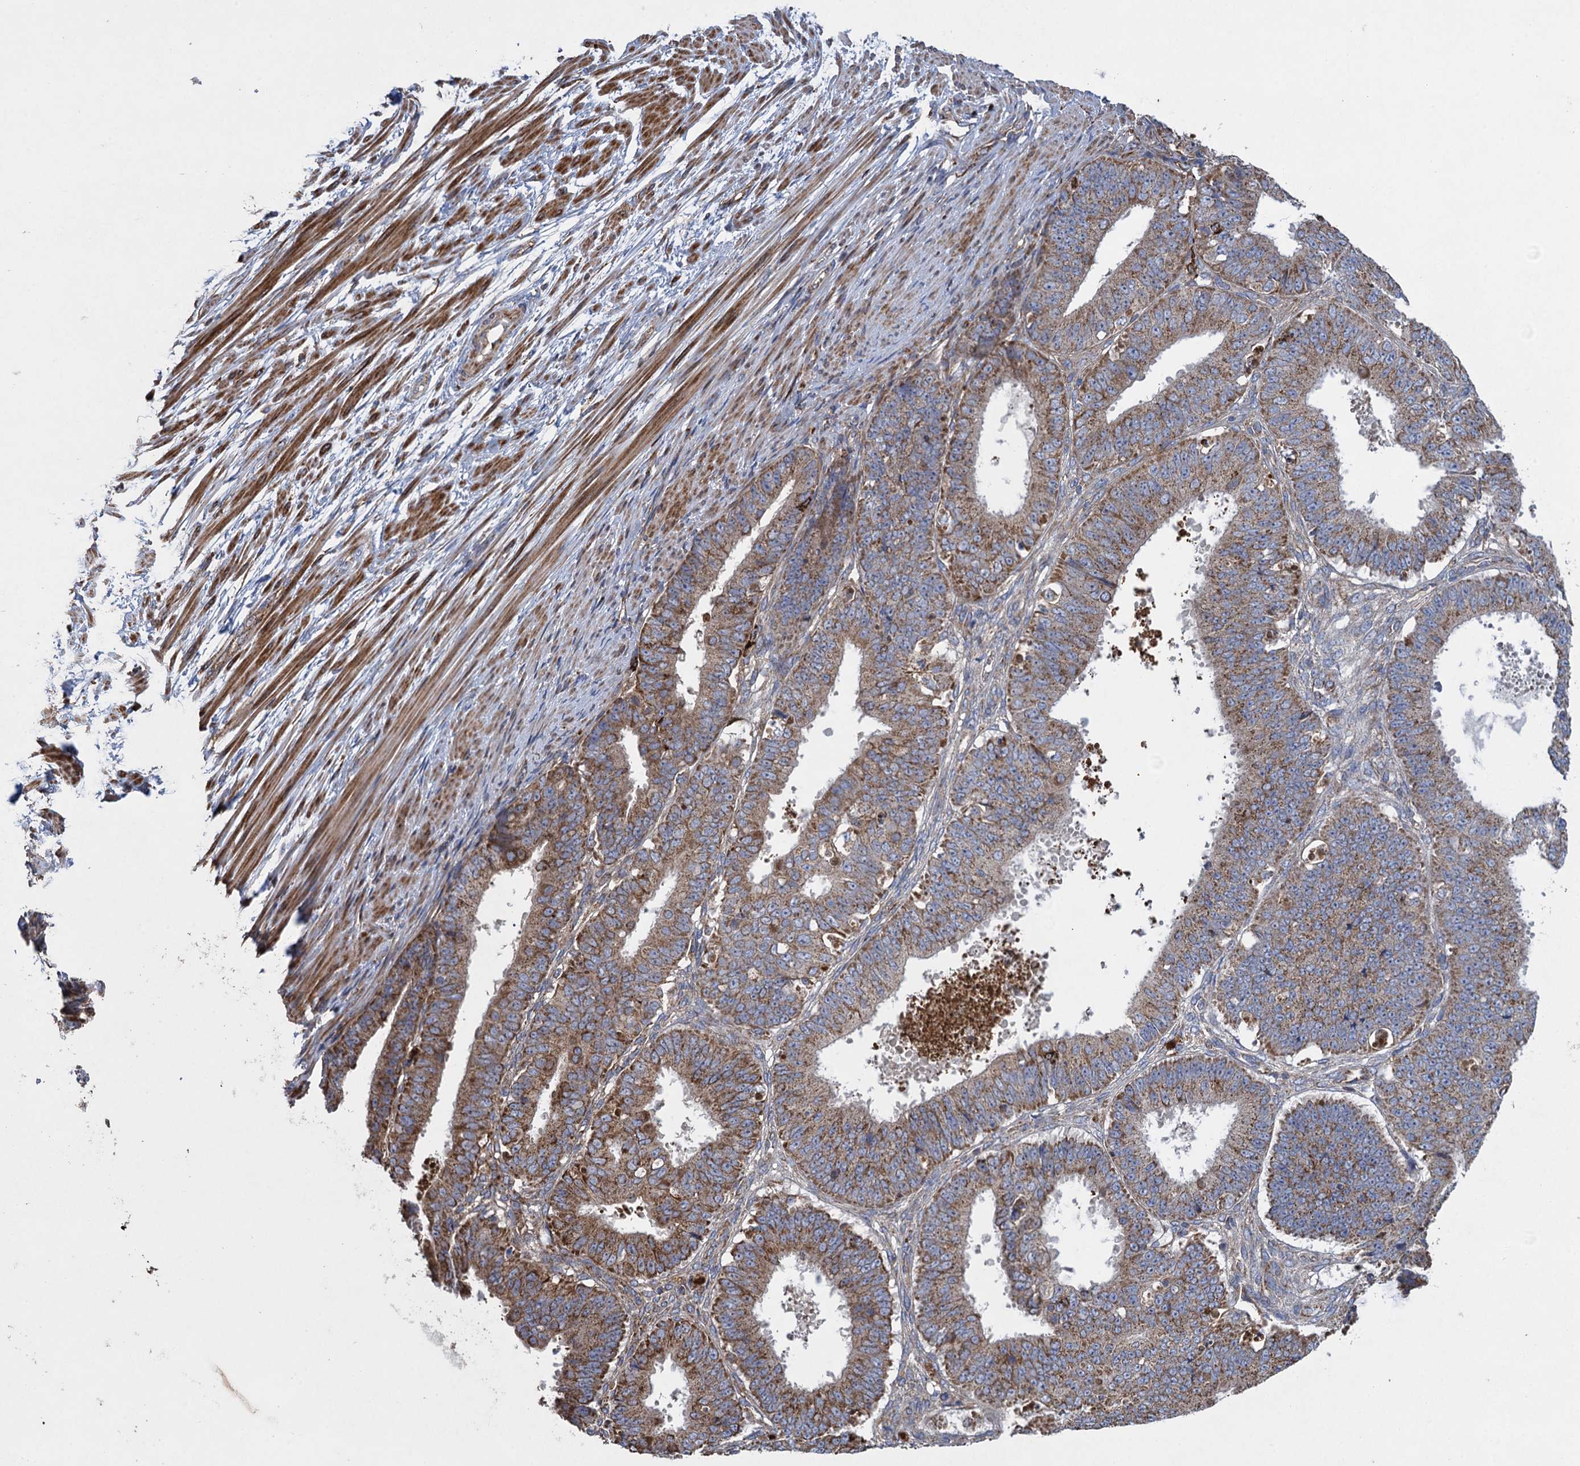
{"staining": {"intensity": "moderate", "quantity": ">75%", "location": "cytoplasmic/membranous"}, "tissue": "ovarian cancer", "cell_type": "Tumor cells", "image_type": "cancer", "snomed": [{"axis": "morphology", "description": "Carcinoma, endometroid"}, {"axis": "topography", "description": "Appendix"}, {"axis": "topography", "description": "Ovary"}], "caption": "Immunohistochemistry (DAB) staining of human ovarian cancer exhibits moderate cytoplasmic/membranous protein positivity in about >75% of tumor cells. (Brightfield microscopy of DAB IHC at high magnification).", "gene": "TXNDC11", "patient": {"sex": "female", "age": 42}}